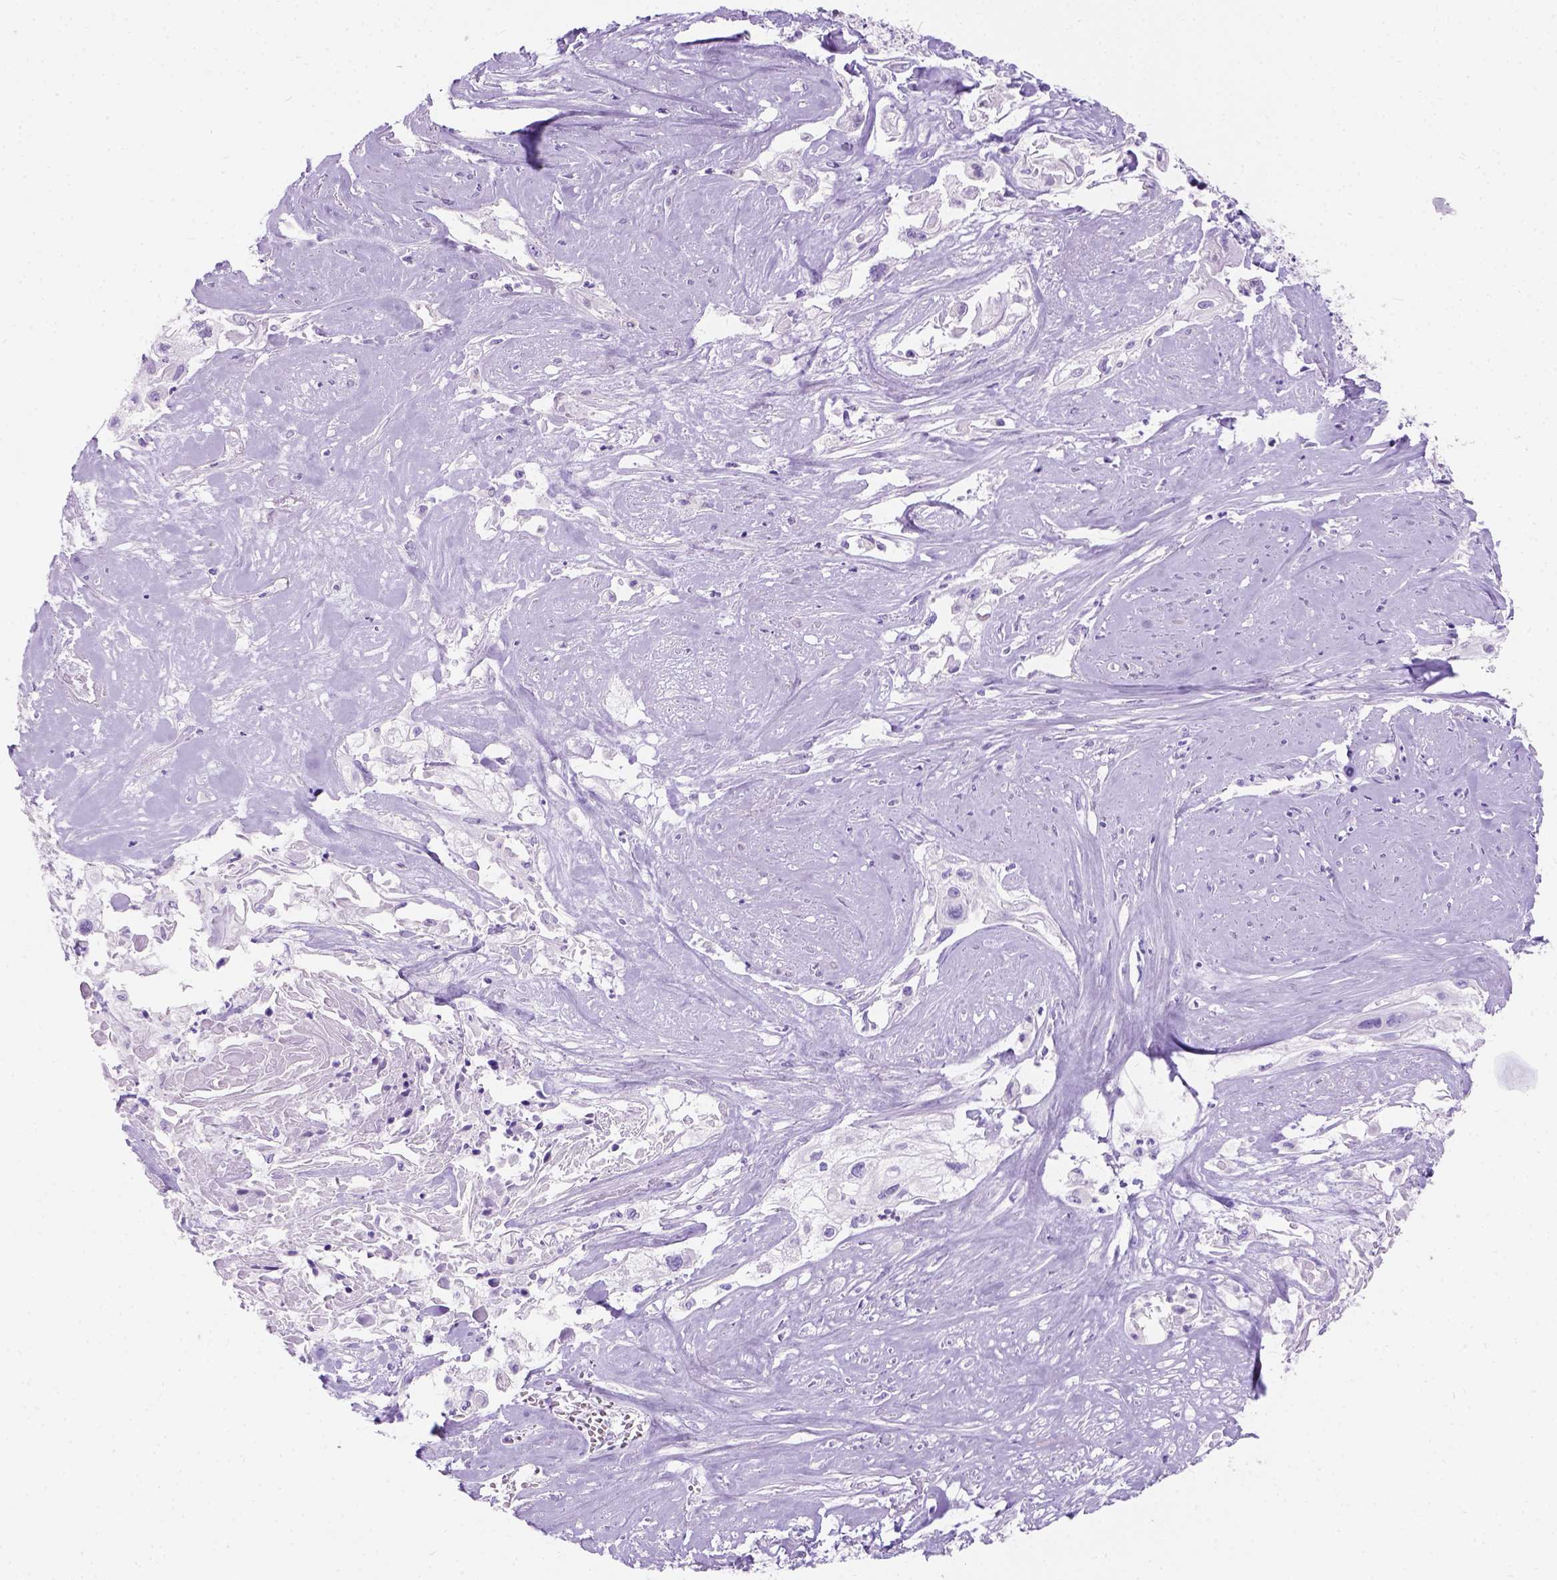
{"staining": {"intensity": "negative", "quantity": "none", "location": "none"}, "tissue": "cervical cancer", "cell_type": "Tumor cells", "image_type": "cancer", "snomed": [{"axis": "morphology", "description": "Squamous cell carcinoma, NOS"}, {"axis": "topography", "description": "Cervix"}], "caption": "Cervical cancer (squamous cell carcinoma) was stained to show a protein in brown. There is no significant staining in tumor cells.", "gene": "C7orf57", "patient": {"sex": "female", "age": 49}}